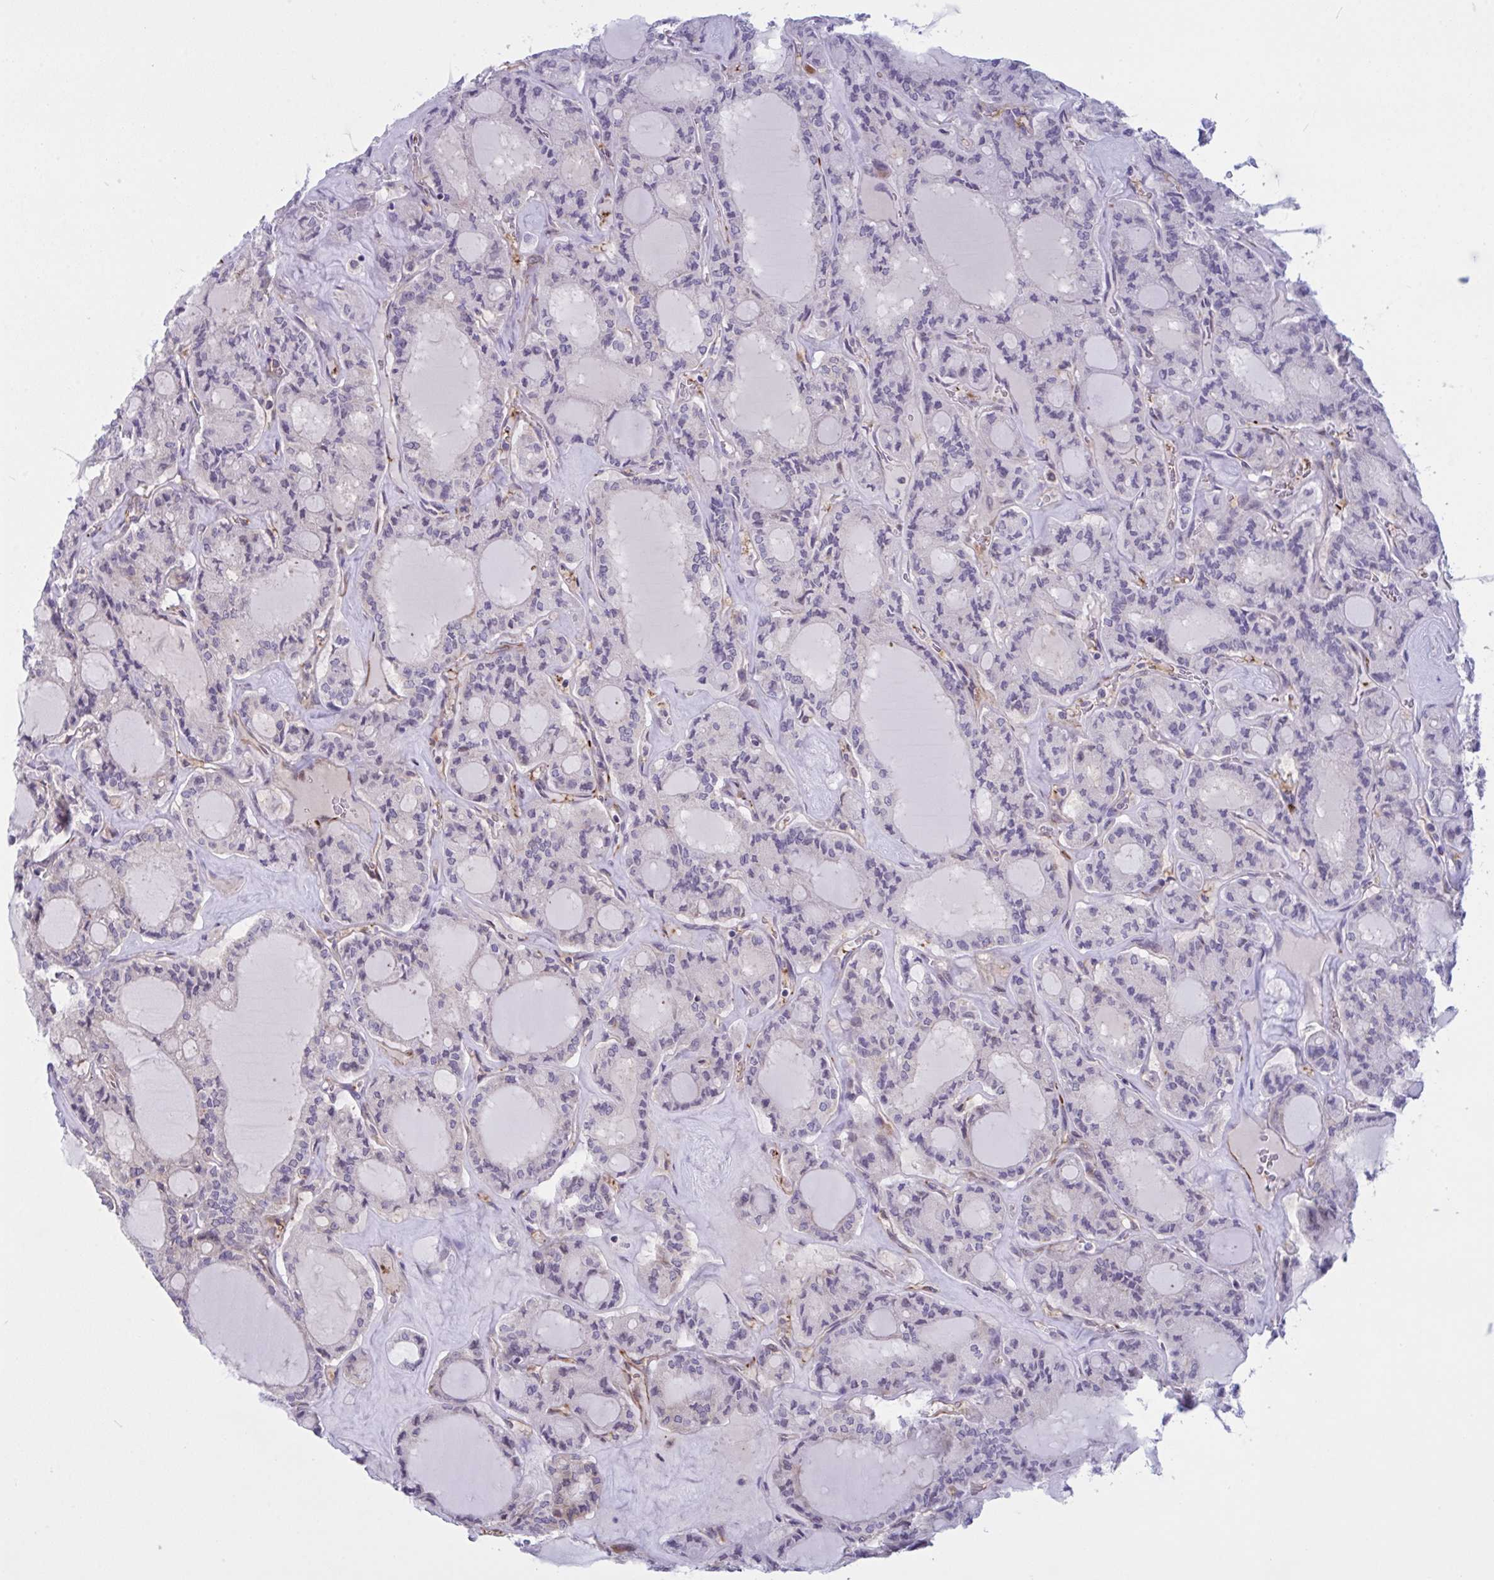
{"staining": {"intensity": "negative", "quantity": "none", "location": "none"}, "tissue": "thyroid cancer", "cell_type": "Tumor cells", "image_type": "cancer", "snomed": [{"axis": "morphology", "description": "Papillary adenocarcinoma, NOS"}, {"axis": "topography", "description": "Thyroid gland"}], "caption": "Immunohistochemistry (IHC) of human papillary adenocarcinoma (thyroid) reveals no staining in tumor cells.", "gene": "PRRT4", "patient": {"sex": "male", "age": 87}}